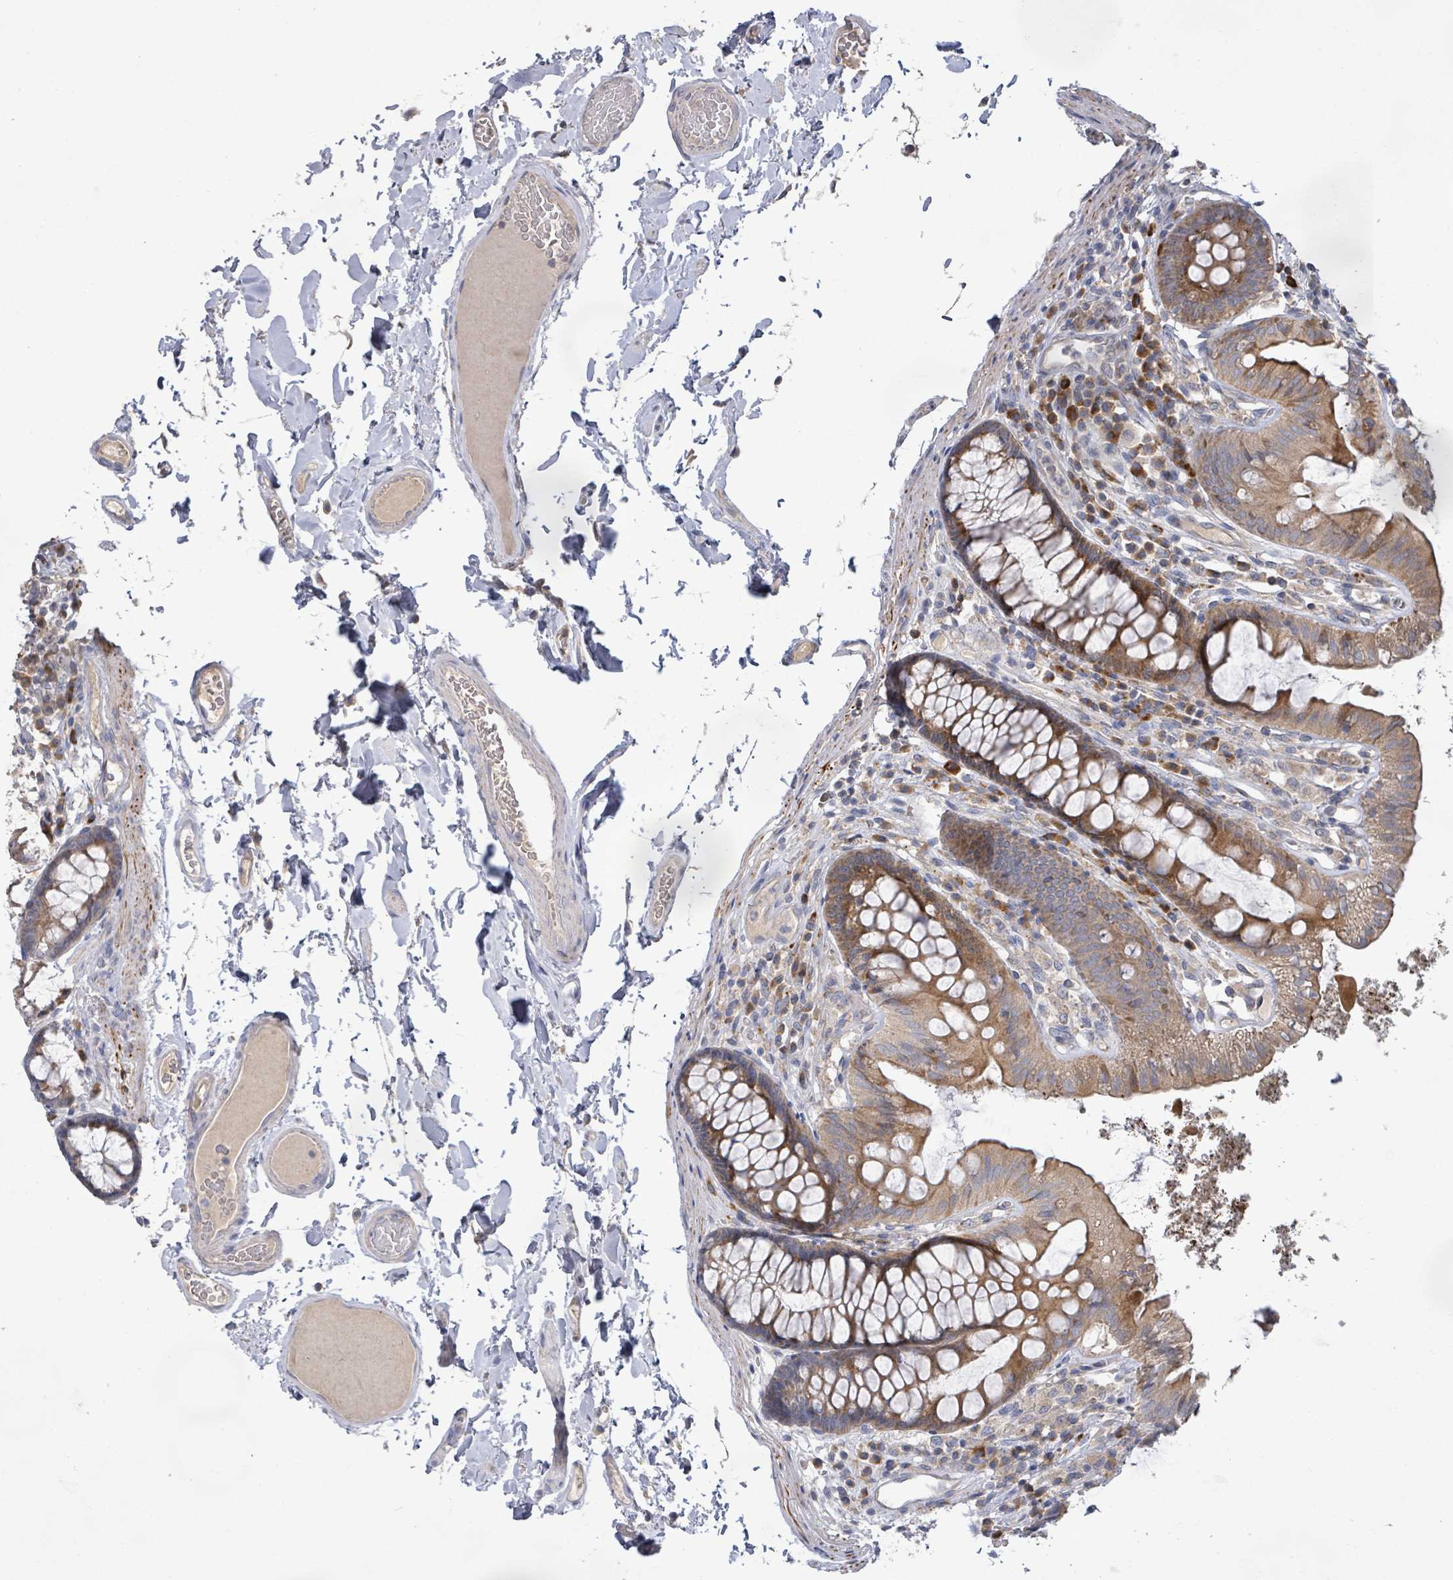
{"staining": {"intensity": "weak", "quantity": "25%-75%", "location": "cytoplasmic/membranous"}, "tissue": "colon", "cell_type": "Endothelial cells", "image_type": "normal", "snomed": [{"axis": "morphology", "description": "Normal tissue, NOS"}, {"axis": "topography", "description": "Colon"}], "caption": "Immunohistochemistry (DAB (3,3'-diaminobenzidine)) staining of unremarkable human colon shows weak cytoplasmic/membranous protein expression in approximately 25%-75% of endothelial cells.", "gene": "KCNS2", "patient": {"sex": "male", "age": 84}}